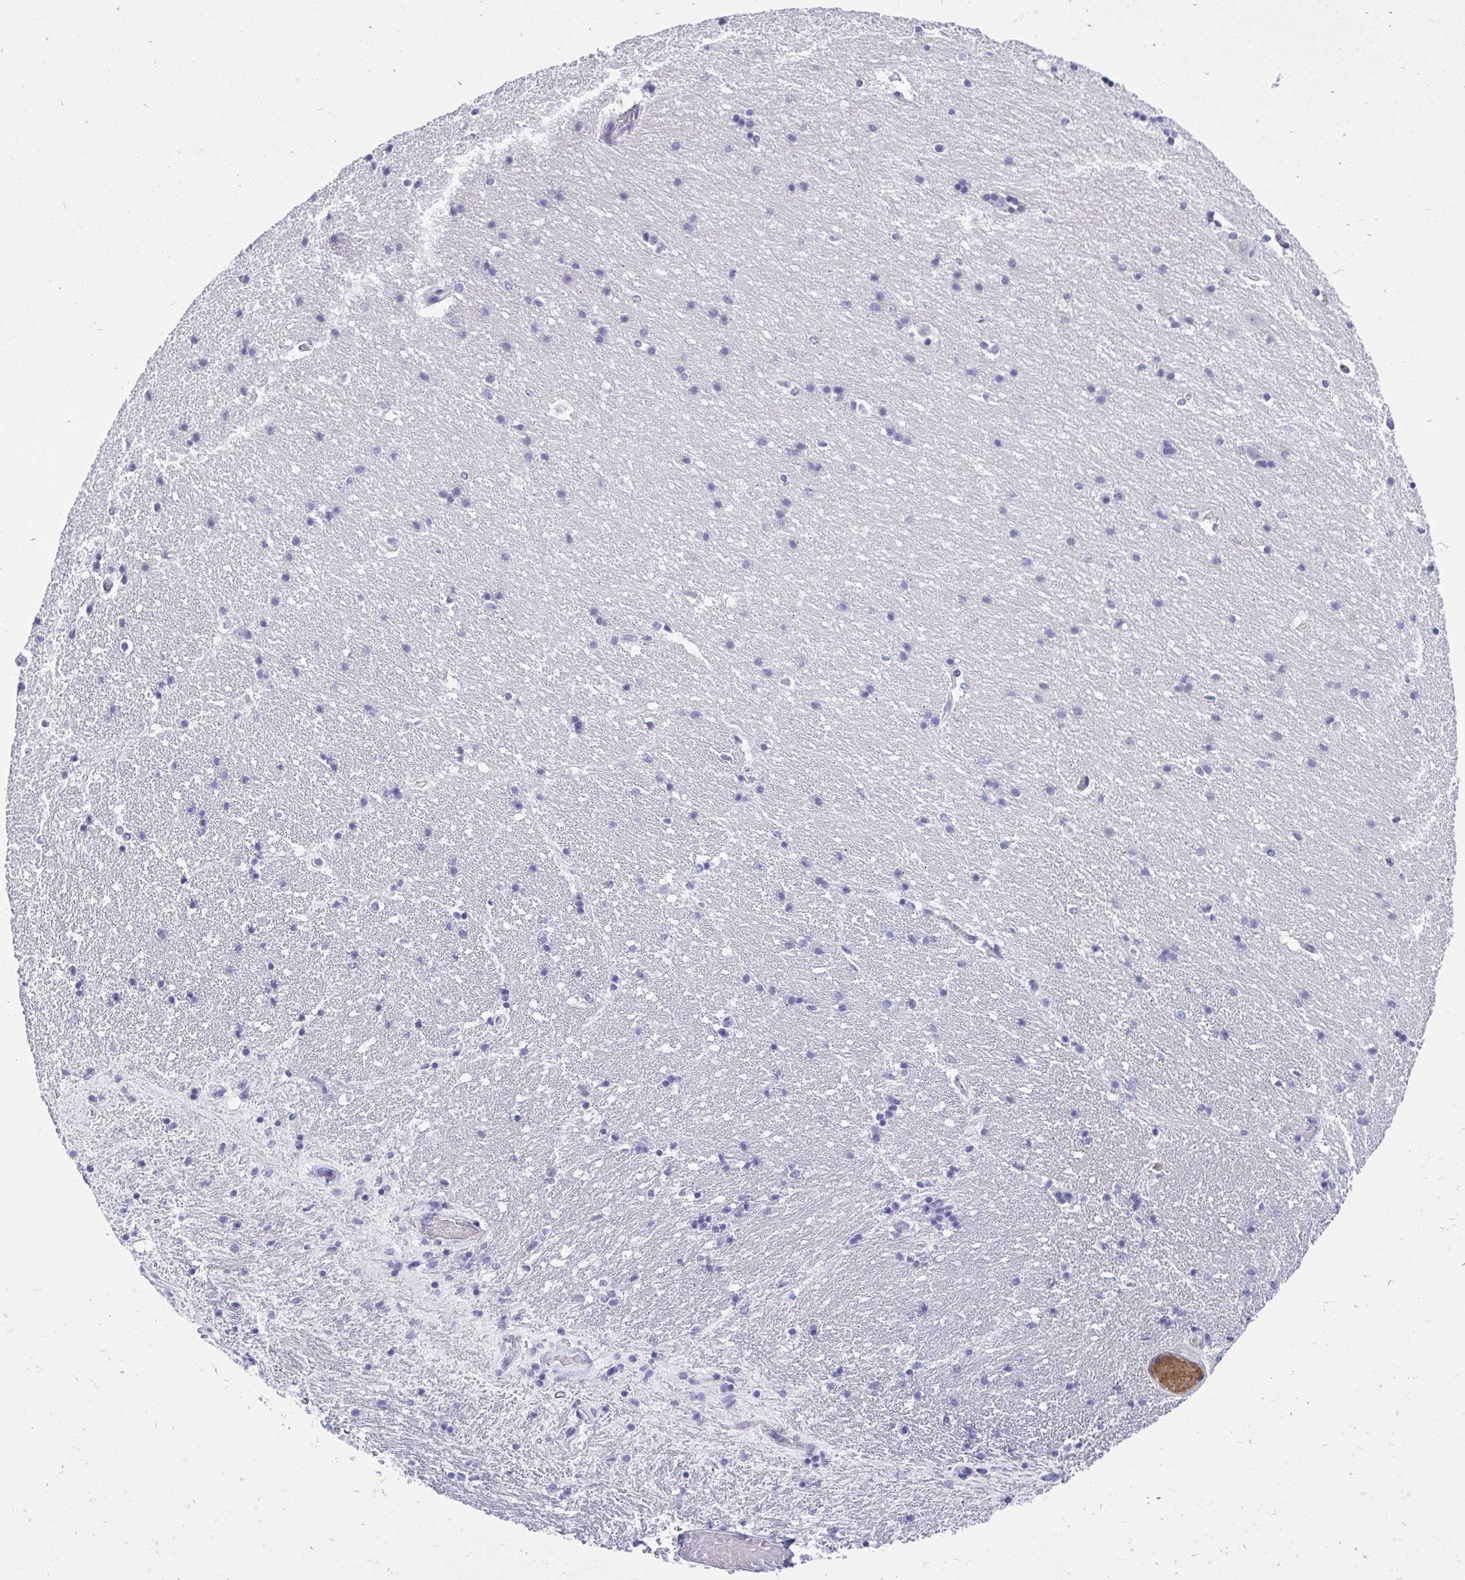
{"staining": {"intensity": "negative", "quantity": "none", "location": "none"}, "tissue": "hippocampus", "cell_type": "Glial cells", "image_type": "normal", "snomed": [{"axis": "morphology", "description": "Normal tissue, NOS"}, {"axis": "topography", "description": "Hippocampus"}], "caption": "IHC photomicrograph of benign hippocampus: hippocampus stained with DAB shows no significant protein staining in glial cells.", "gene": "TSBP1", "patient": {"sex": "male", "age": 63}}